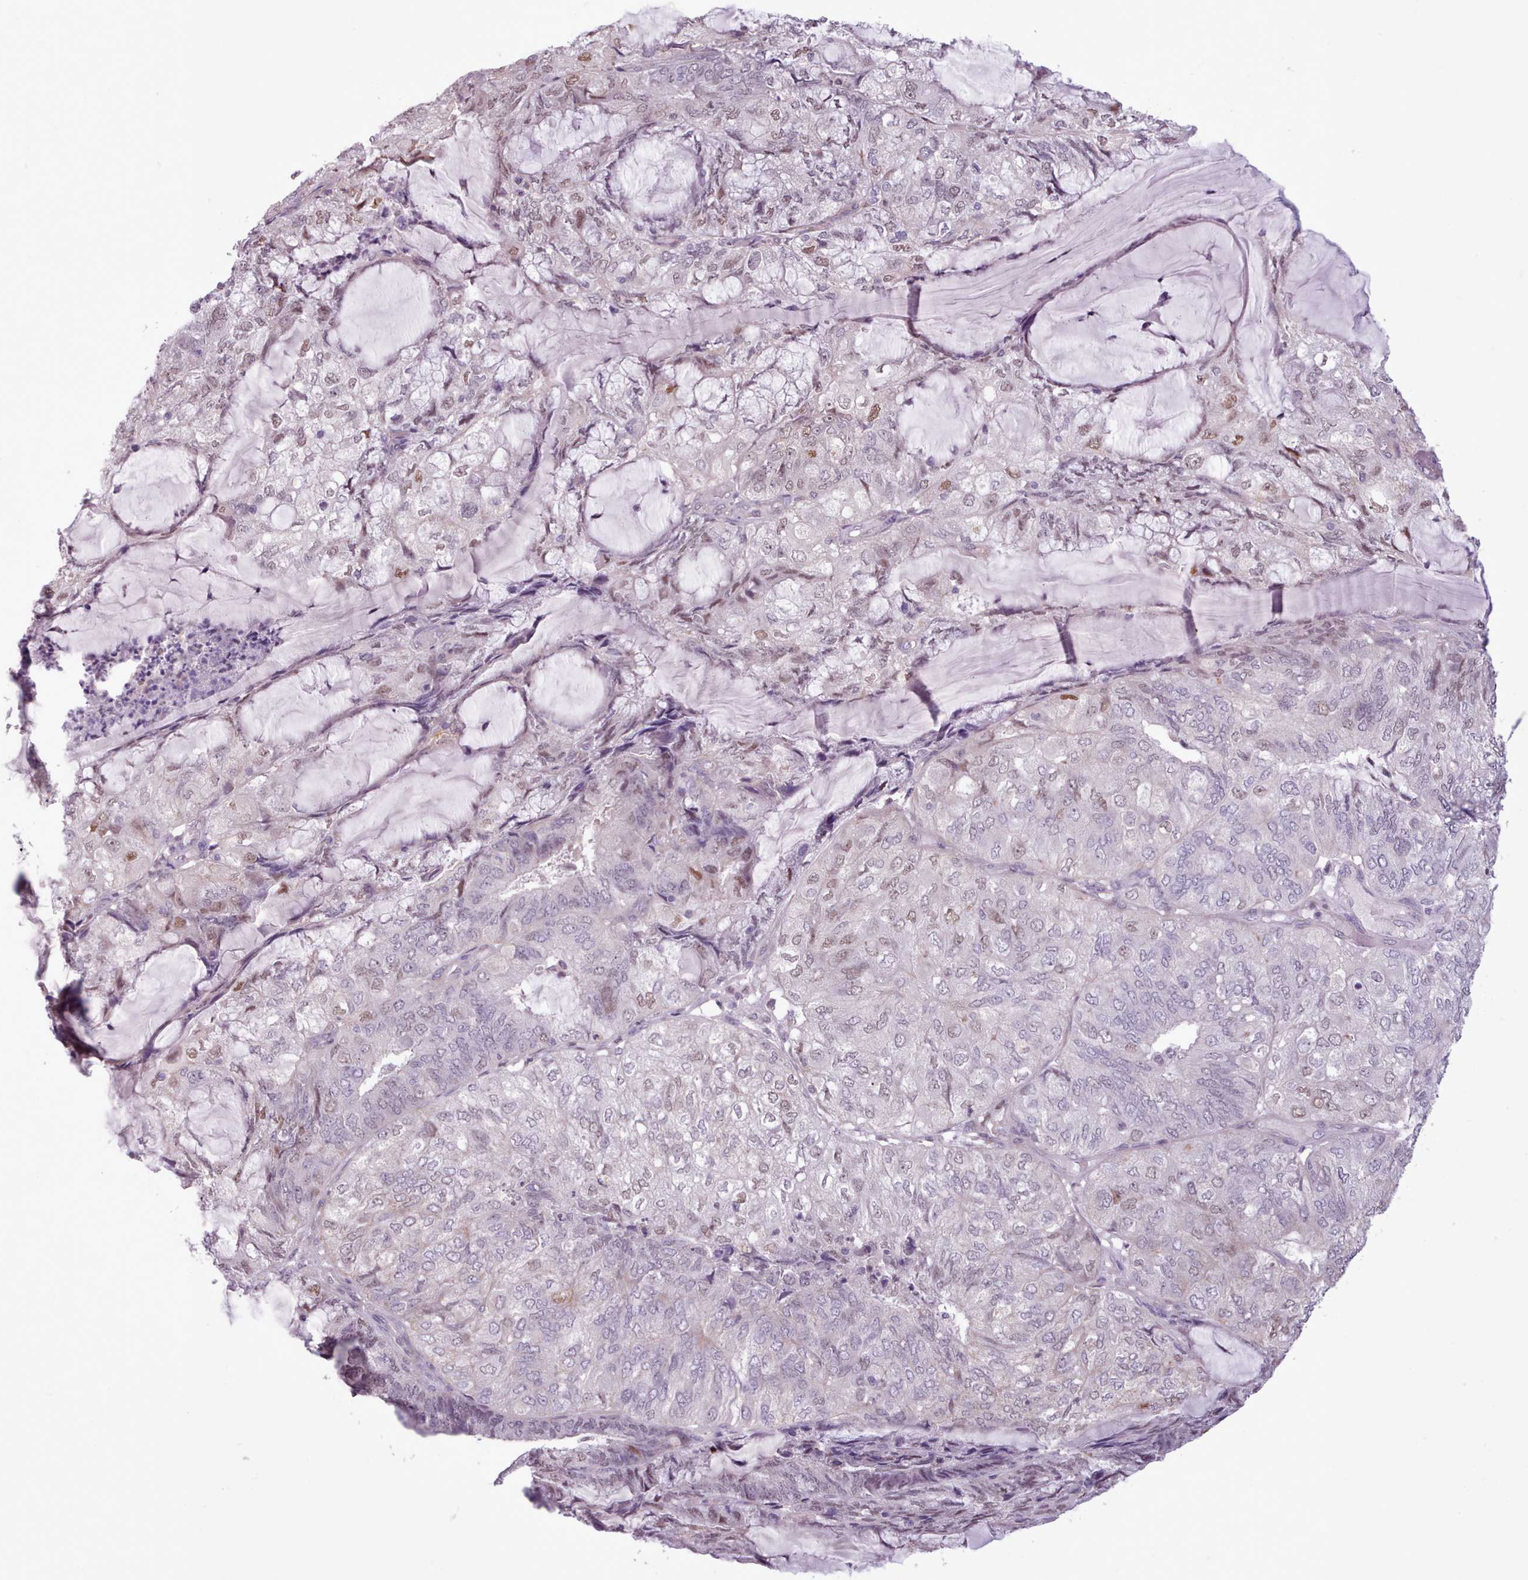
{"staining": {"intensity": "moderate", "quantity": "<25%", "location": "nuclear"}, "tissue": "endometrial cancer", "cell_type": "Tumor cells", "image_type": "cancer", "snomed": [{"axis": "morphology", "description": "Adenocarcinoma, NOS"}, {"axis": "topography", "description": "Endometrium"}], "caption": "Protein expression analysis of human endometrial cancer (adenocarcinoma) reveals moderate nuclear expression in approximately <25% of tumor cells.", "gene": "SLURP1", "patient": {"sex": "female", "age": 81}}